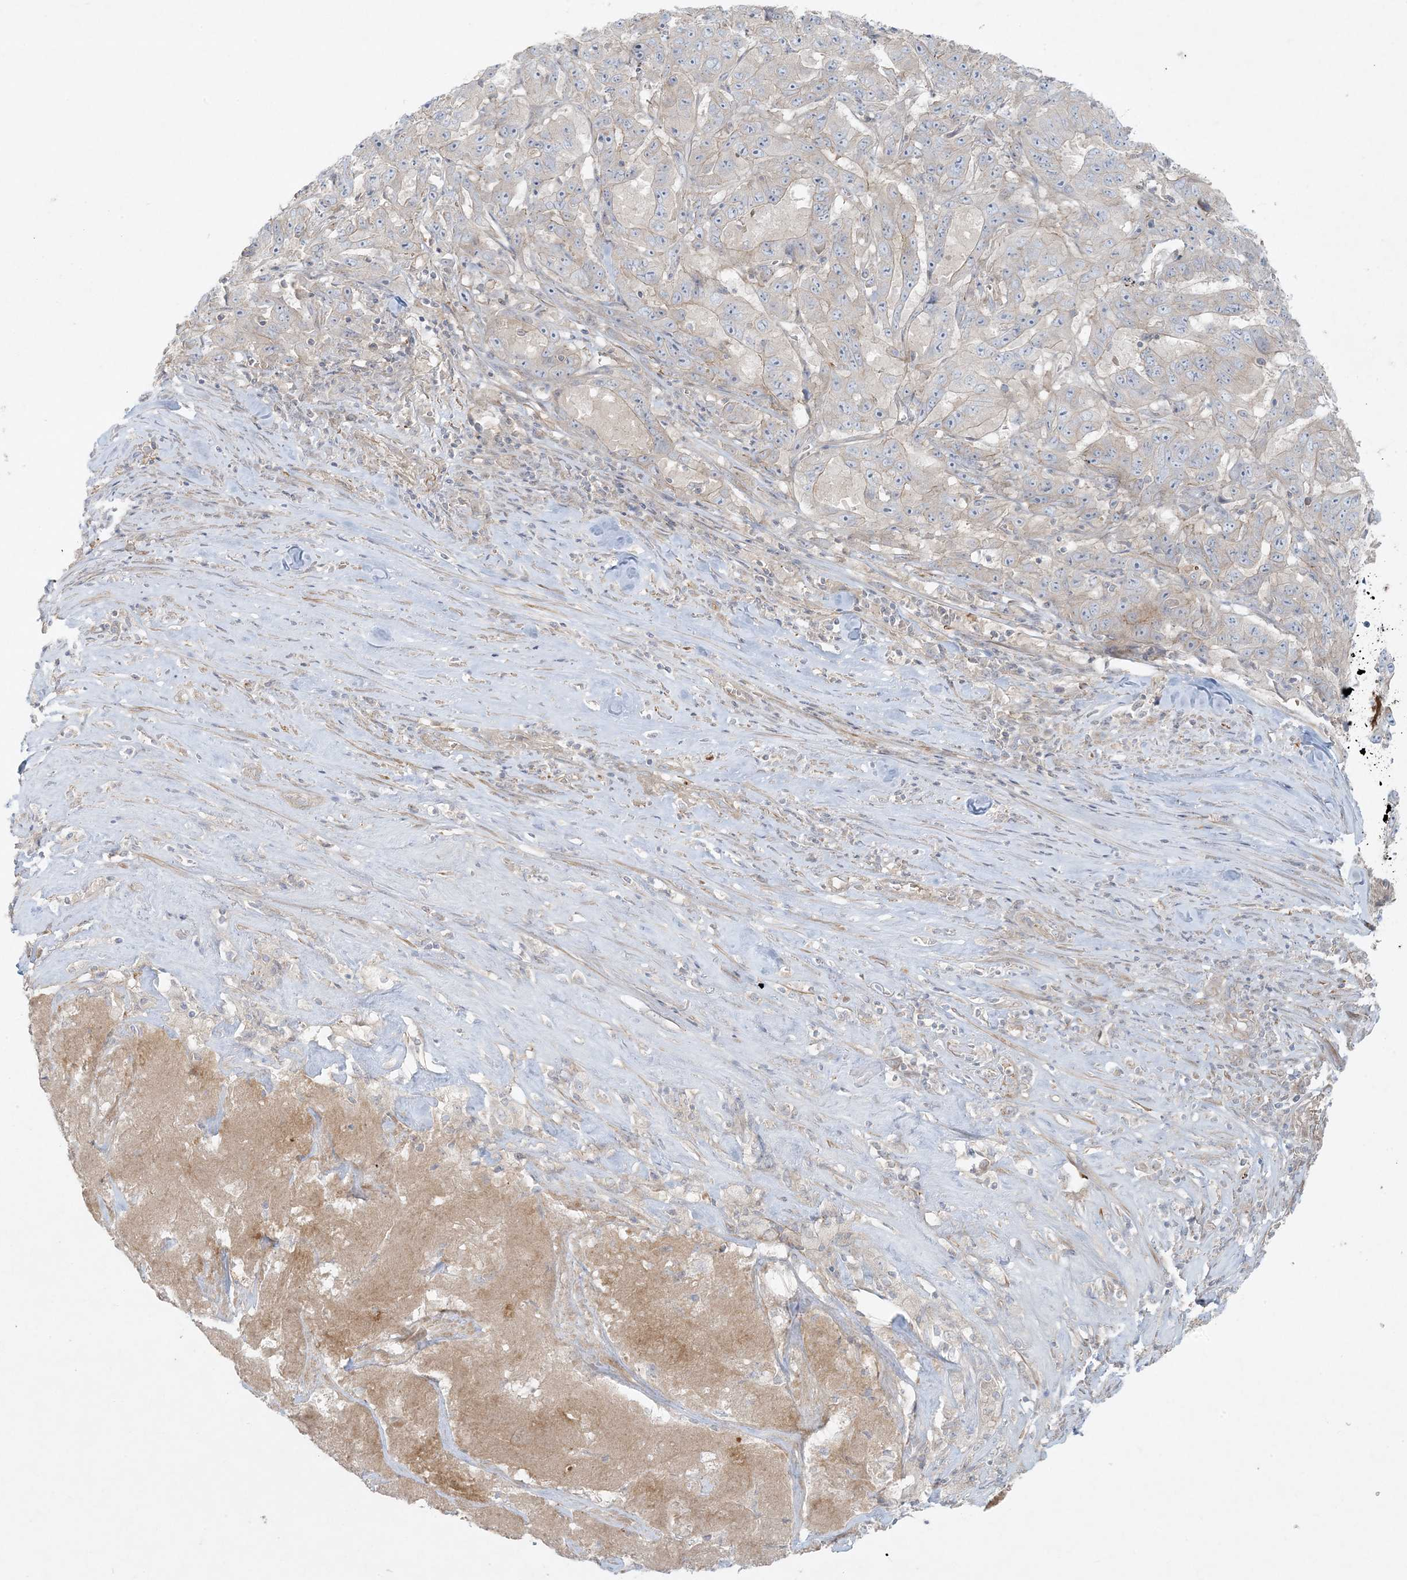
{"staining": {"intensity": "weak", "quantity": "<25%", "location": "cytoplasmic/membranous"}, "tissue": "pancreatic cancer", "cell_type": "Tumor cells", "image_type": "cancer", "snomed": [{"axis": "morphology", "description": "Adenocarcinoma, NOS"}, {"axis": "topography", "description": "Pancreas"}], "caption": "A high-resolution photomicrograph shows immunohistochemistry (IHC) staining of pancreatic cancer, which reveals no significant staining in tumor cells. The staining is performed using DAB brown chromogen with nuclei counter-stained in using hematoxylin.", "gene": "PIK3R4", "patient": {"sex": "male", "age": 63}}